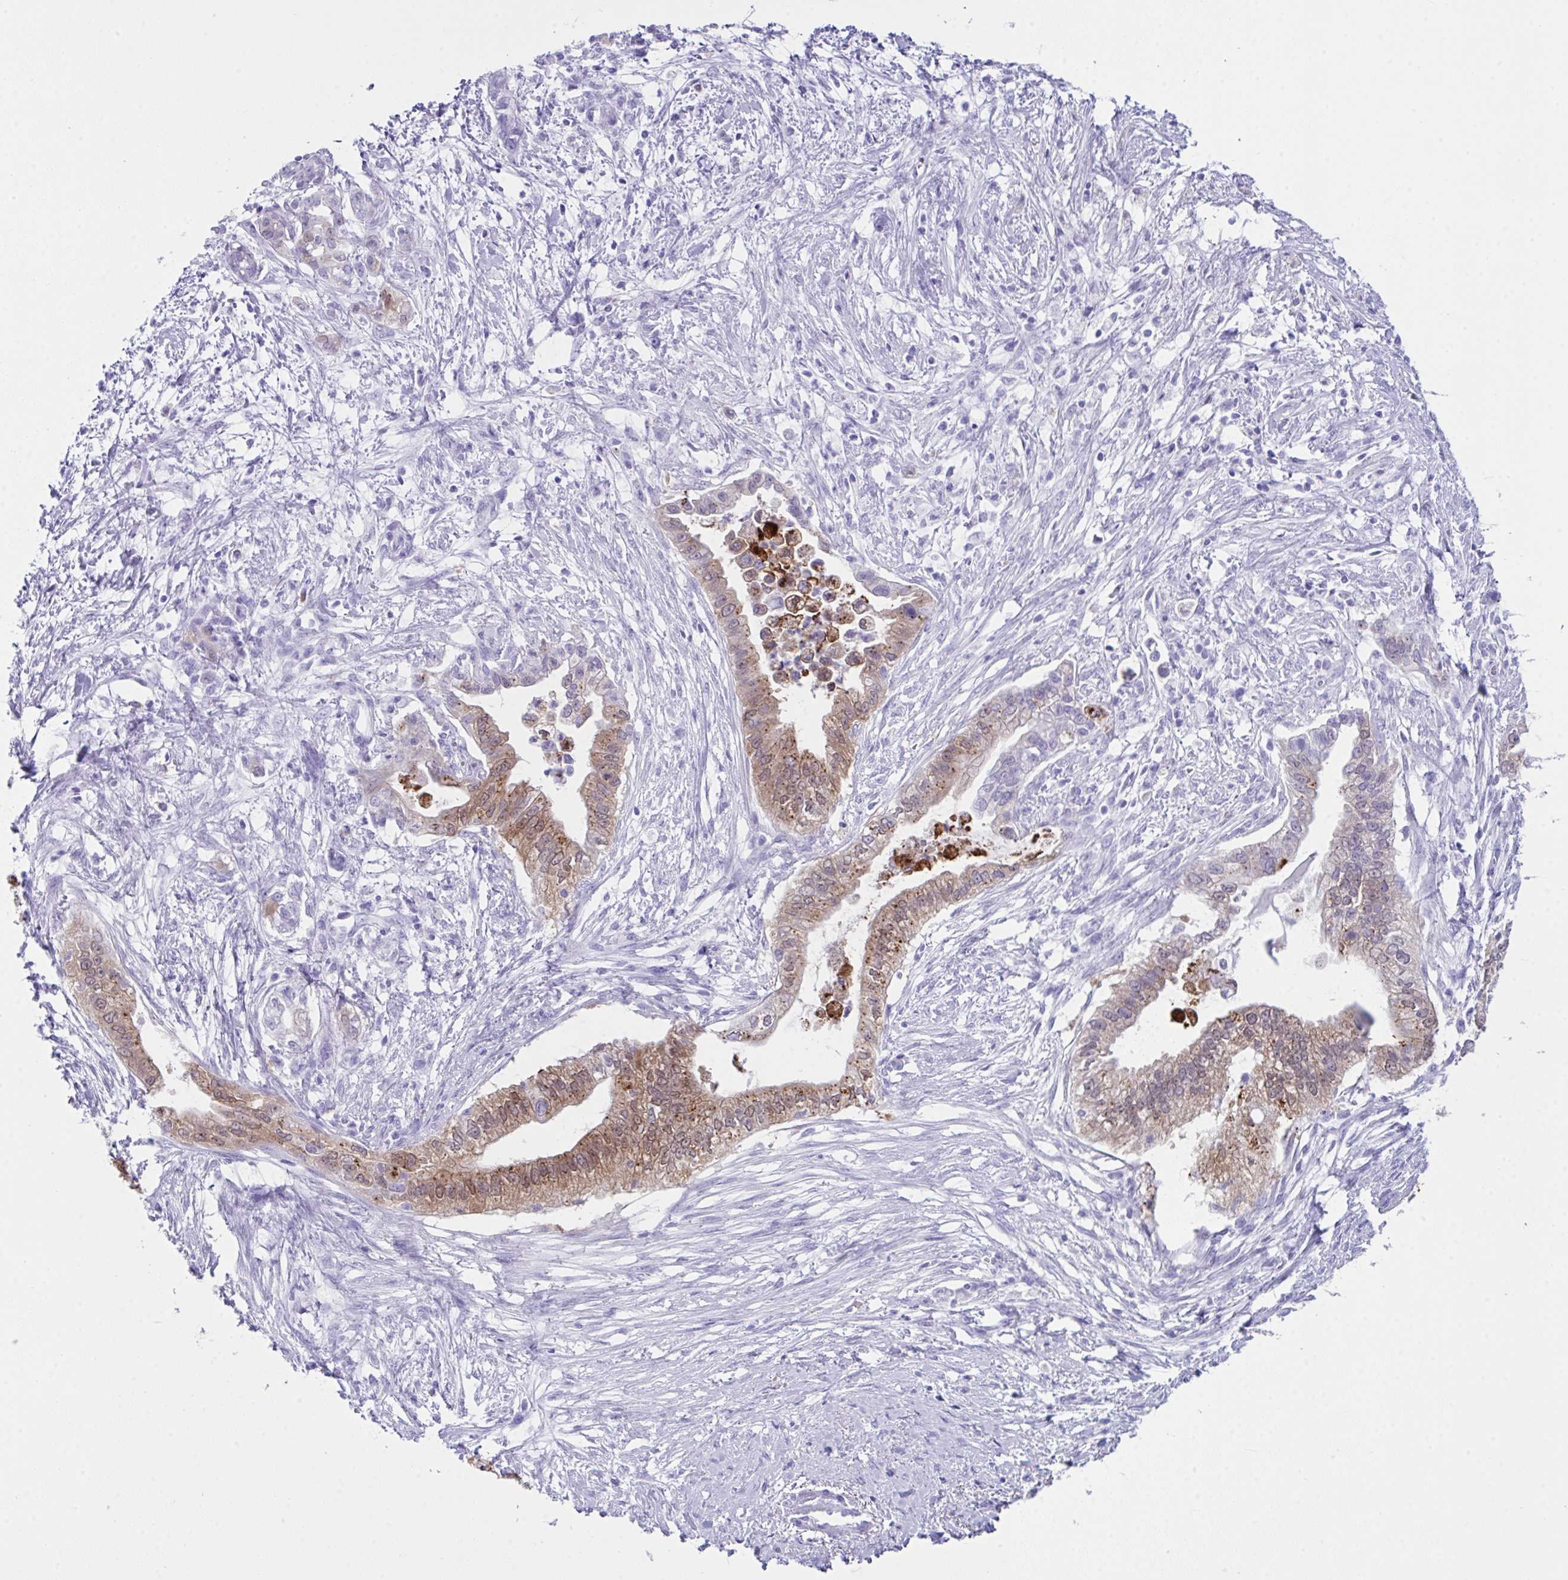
{"staining": {"intensity": "moderate", "quantity": ">75%", "location": "cytoplasmic/membranous,nuclear"}, "tissue": "pancreatic cancer", "cell_type": "Tumor cells", "image_type": "cancer", "snomed": [{"axis": "morphology", "description": "Adenocarcinoma, NOS"}, {"axis": "topography", "description": "Pancreas"}], "caption": "About >75% of tumor cells in adenocarcinoma (pancreatic) exhibit moderate cytoplasmic/membranous and nuclear protein positivity as visualized by brown immunohistochemical staining.", "gene": "LGALS4", "patient": {"sex": "male", "age": 70}}